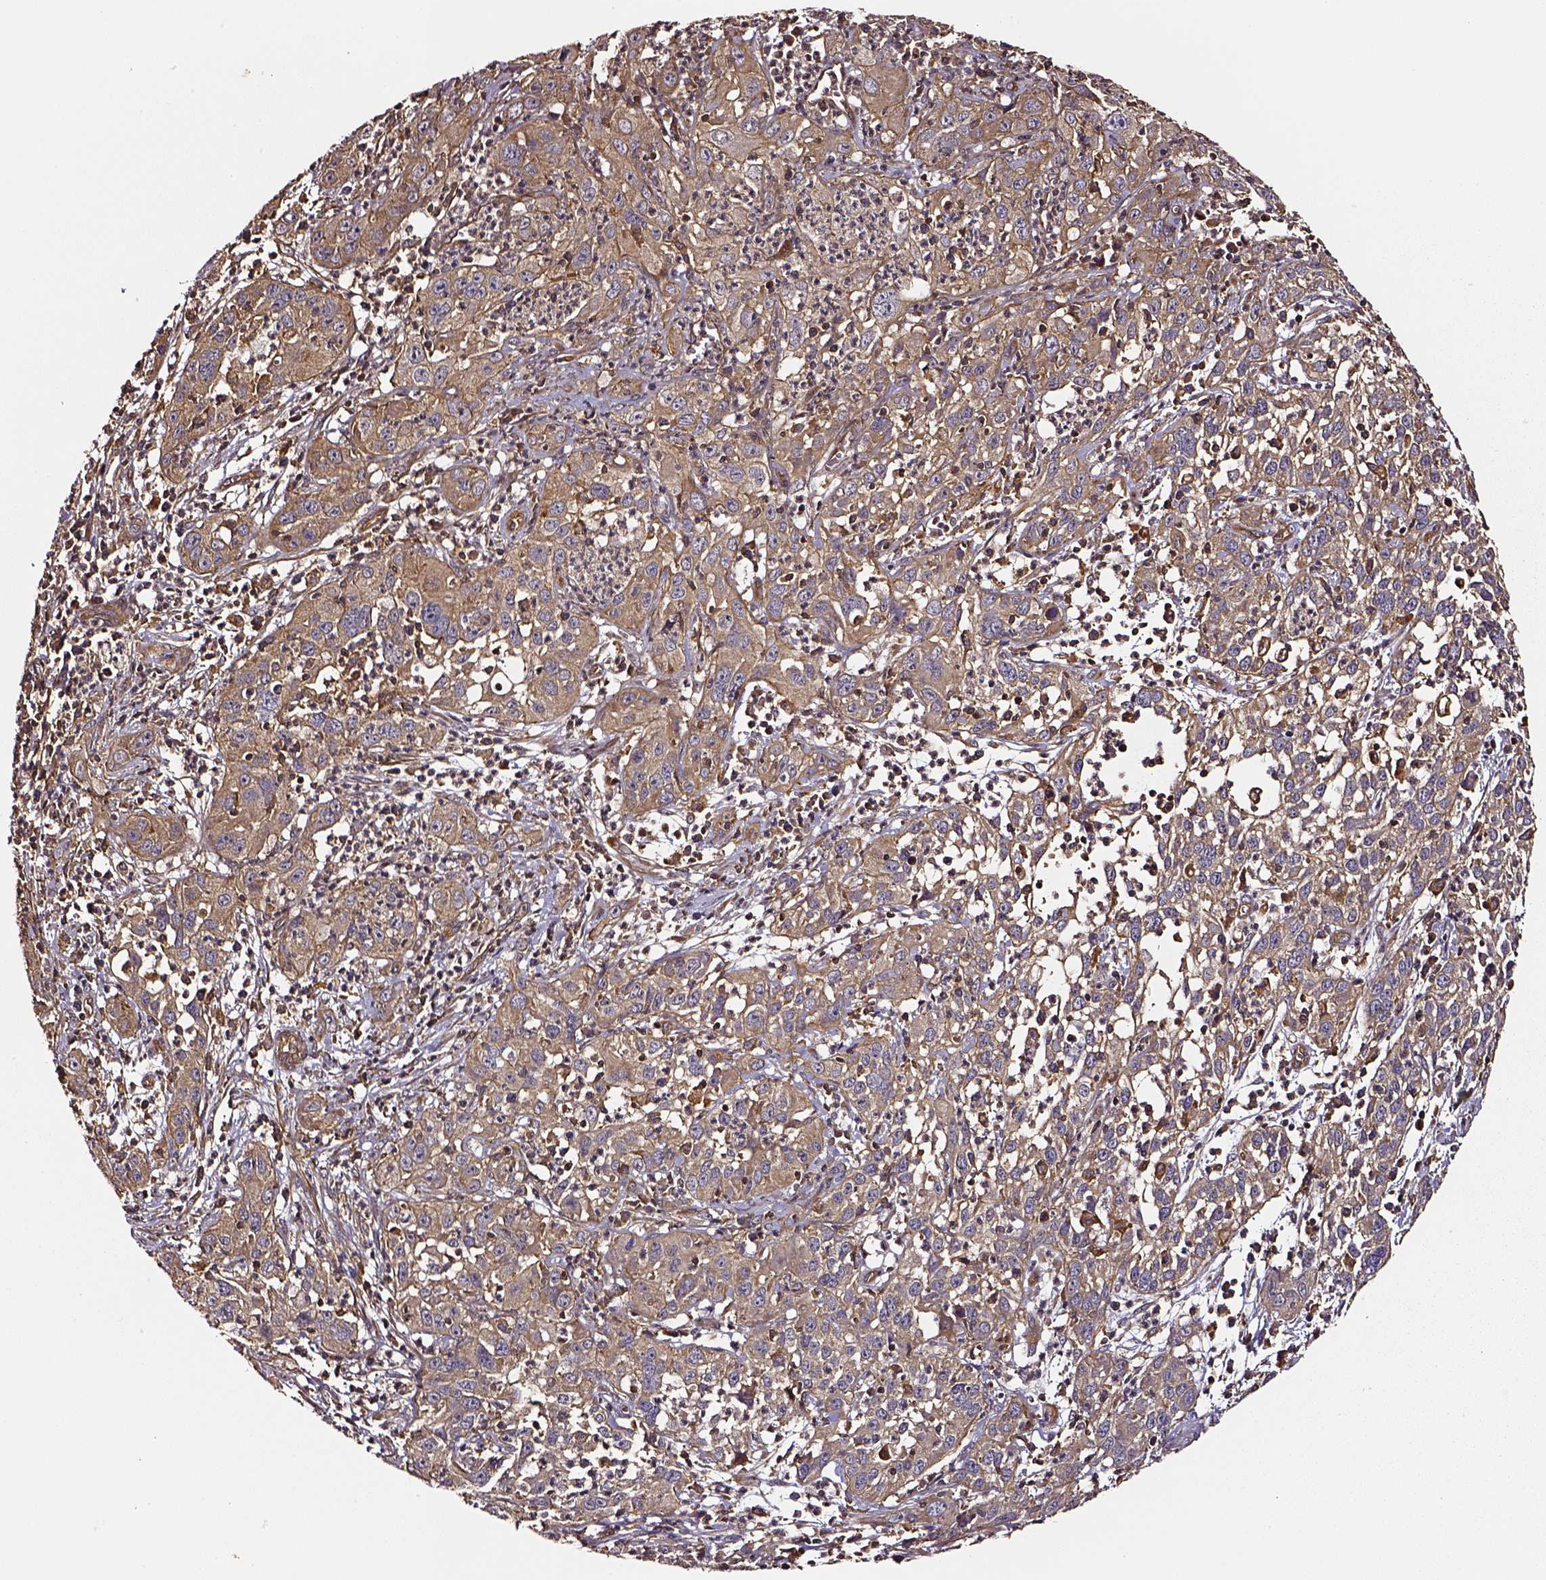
{"staining": {"intensity": "moderate", "quantity": ">75%", "location": "cytoplasmic/membranous"}, "tissue": "cervical cancer", "cell_type": "Tumor cells", "image_type": "cancer", "snomed": [{"axis": "morphology", "description": "Squamous cell carcinoma, NOS"}, {"axis": "topography", "description": "Cervix"}], "caption": "Squamous cell carcinoma (cervical) stained with IHC displays moderate cytoplasmic/membranous expression in about >75% of tumor cells.", "gene": "RASSF5", "patient": {"sex": "female", "age": 32}}